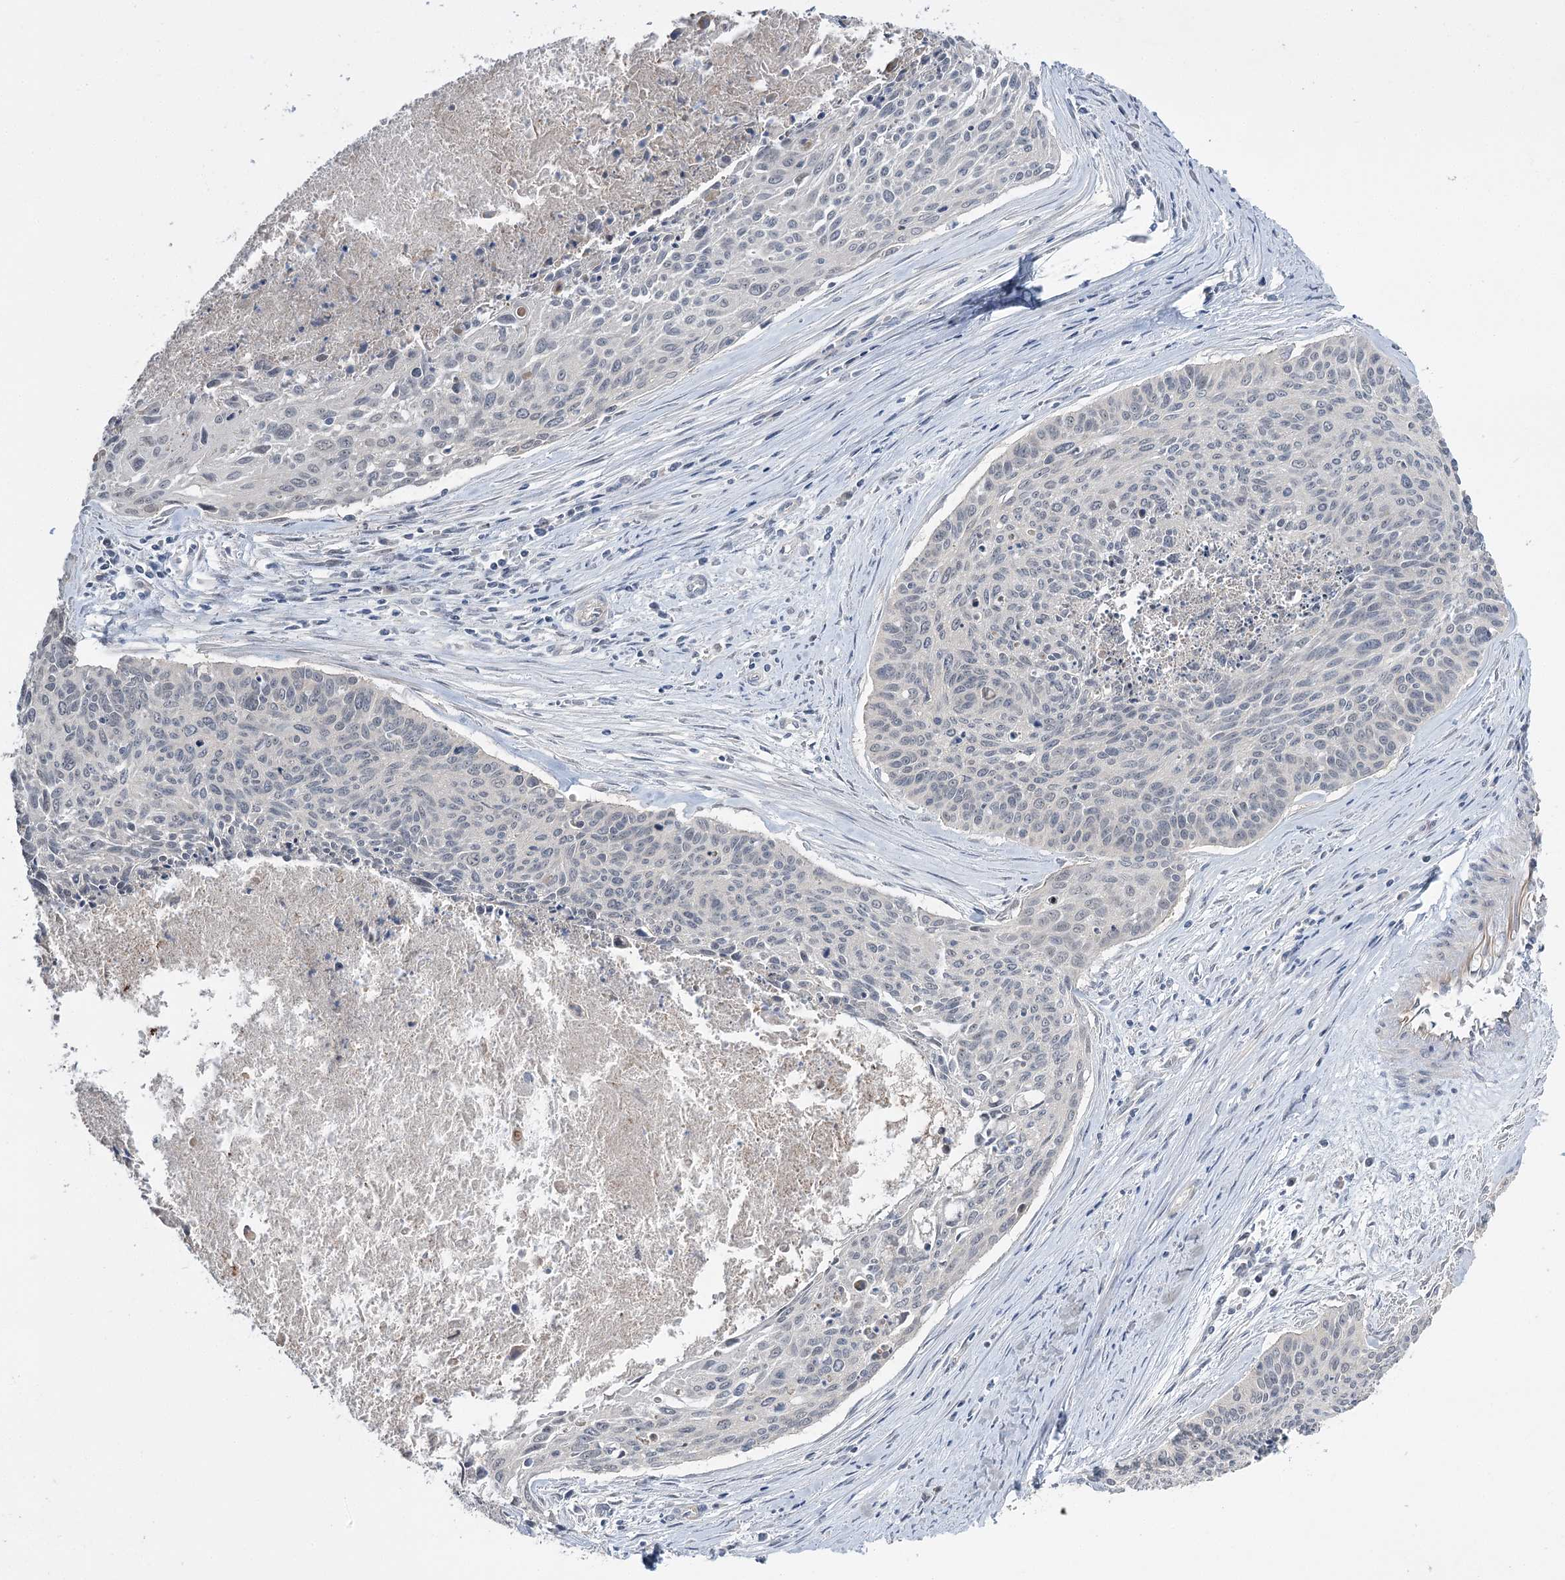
{"staining": {"intensity": "negative", "quantity": "none", "location": "none"}, "tissue": "cervical cancer", "cell_type": "Tumor cells", "image_type": "cancer", "snomed": [{"axis": "morphology", "description": "Squamous cell carcinoma, NOS"}, {"axis": "topography", "description": "Cervix"}], "caption": "This is a photomicrograph of IHC staining of squamous cell carcinoma (cervical), which shows no expression in tumor cells.", "gene": "PHYHIPL", "patient": {"sex": "female", "age": 55}}